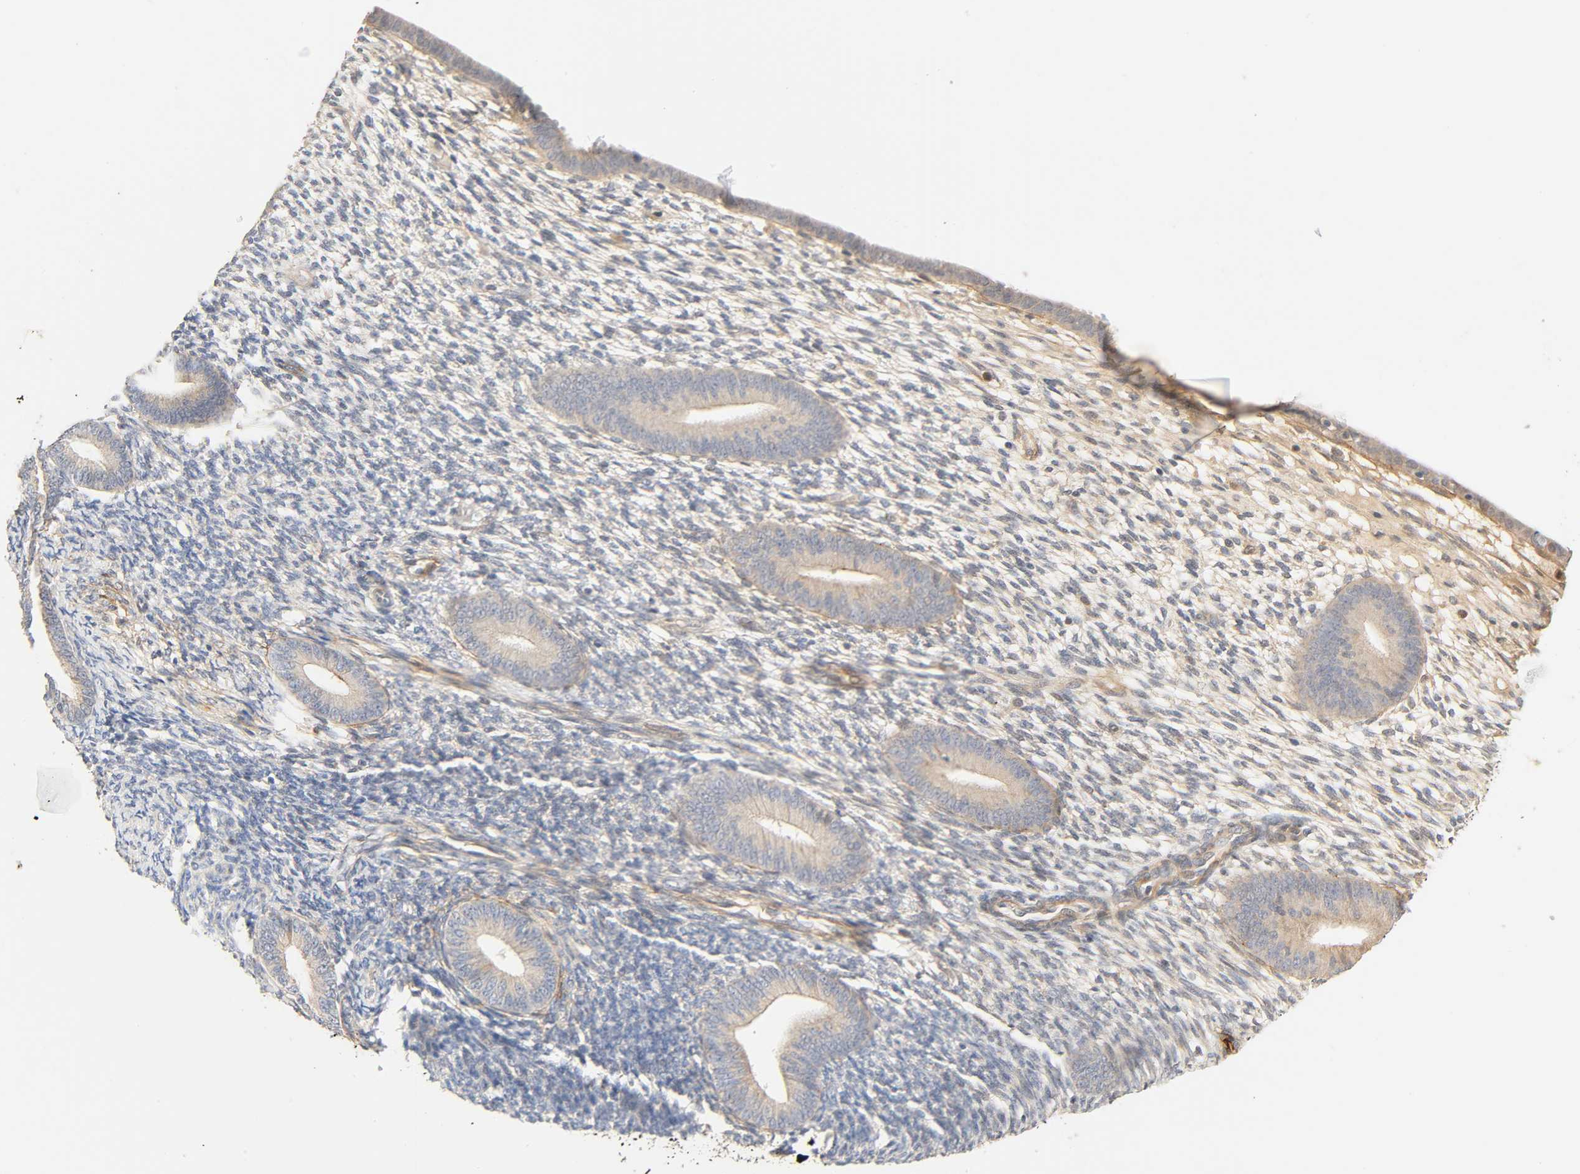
{"staining": {"intensity": "moderate", "quantity": "25%-75%", "location": "cytoplasmic/membranous"}, "tissue": "endometrium", "cell_type": "Cells in endometrial stroma", "image_type": "normal", "snomed": [{"axis": "morphology", "description": "Normal tissue, NOS"}, {"axis": "topography", "description": "Endometrium"}], "caption": "IHC (DAB) staining of normal endometrium exhibits moderate cytoplasmic/membranous protein positivity in approximately 25%-75% of cells in endometrial stroma. IHC stains the protein in brown and the nuclei are stained blue.", "gene": "CACNA1G", "patient": {"sex": "female", "age": 57}}